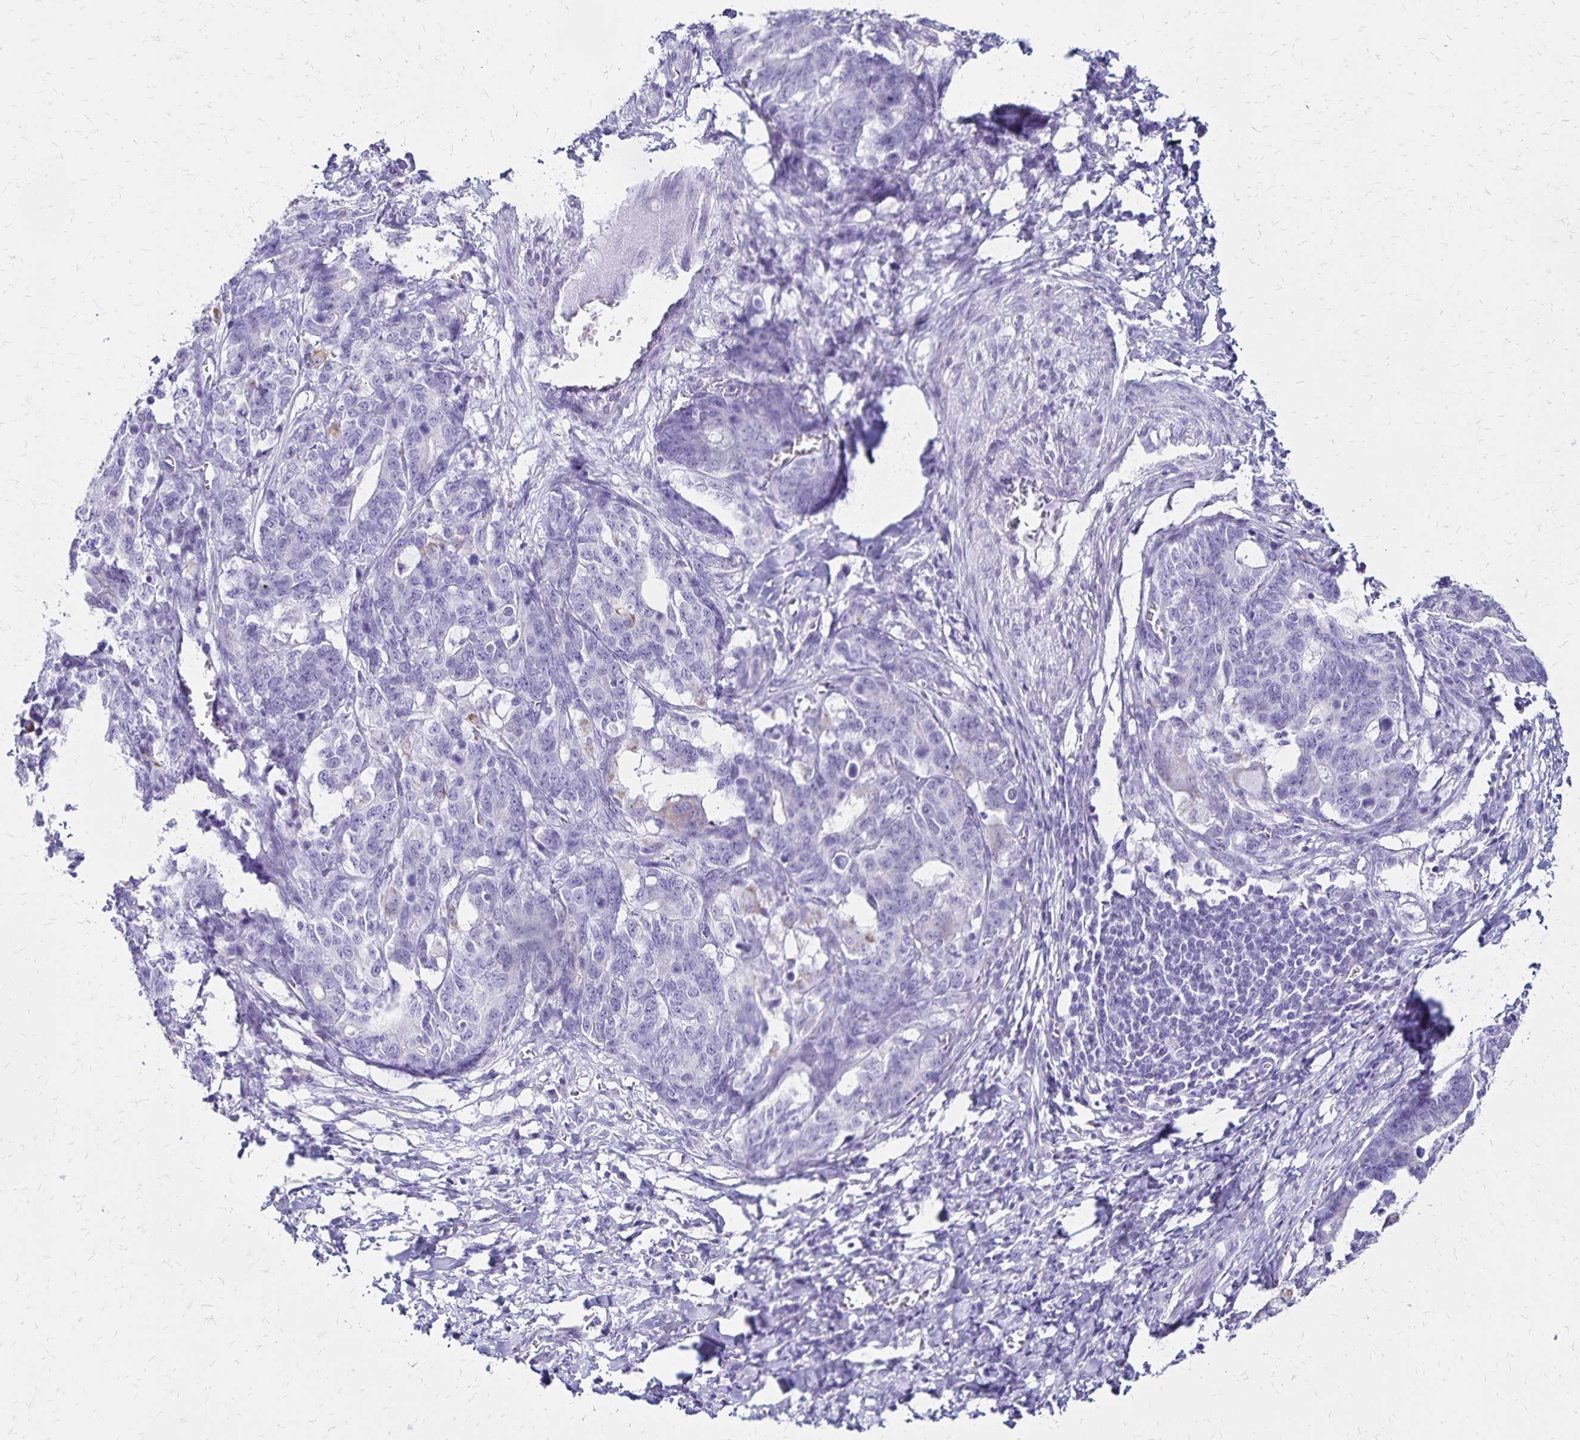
{"staining": {"intensity": "negative", "quantity": "none", "location": "none"}, "tissue": "stomach cancer", "cell_type": "Tumor cells", "image_type": "cancer", "snomed": [{"axis": "morphology", "description": "Normal tissue, NOS"}, {"axis": "morphology", "description": "Adenocarcinoma, NOS"}, {"axis": "topography", "description": "Stomach"}], "caption": "Histopathology image shows no significant protein expression in tumor cells of adenocarcinoma (stomach).", "gene": "LIN28B", "patient": {"sex": "female", "age": 64}}